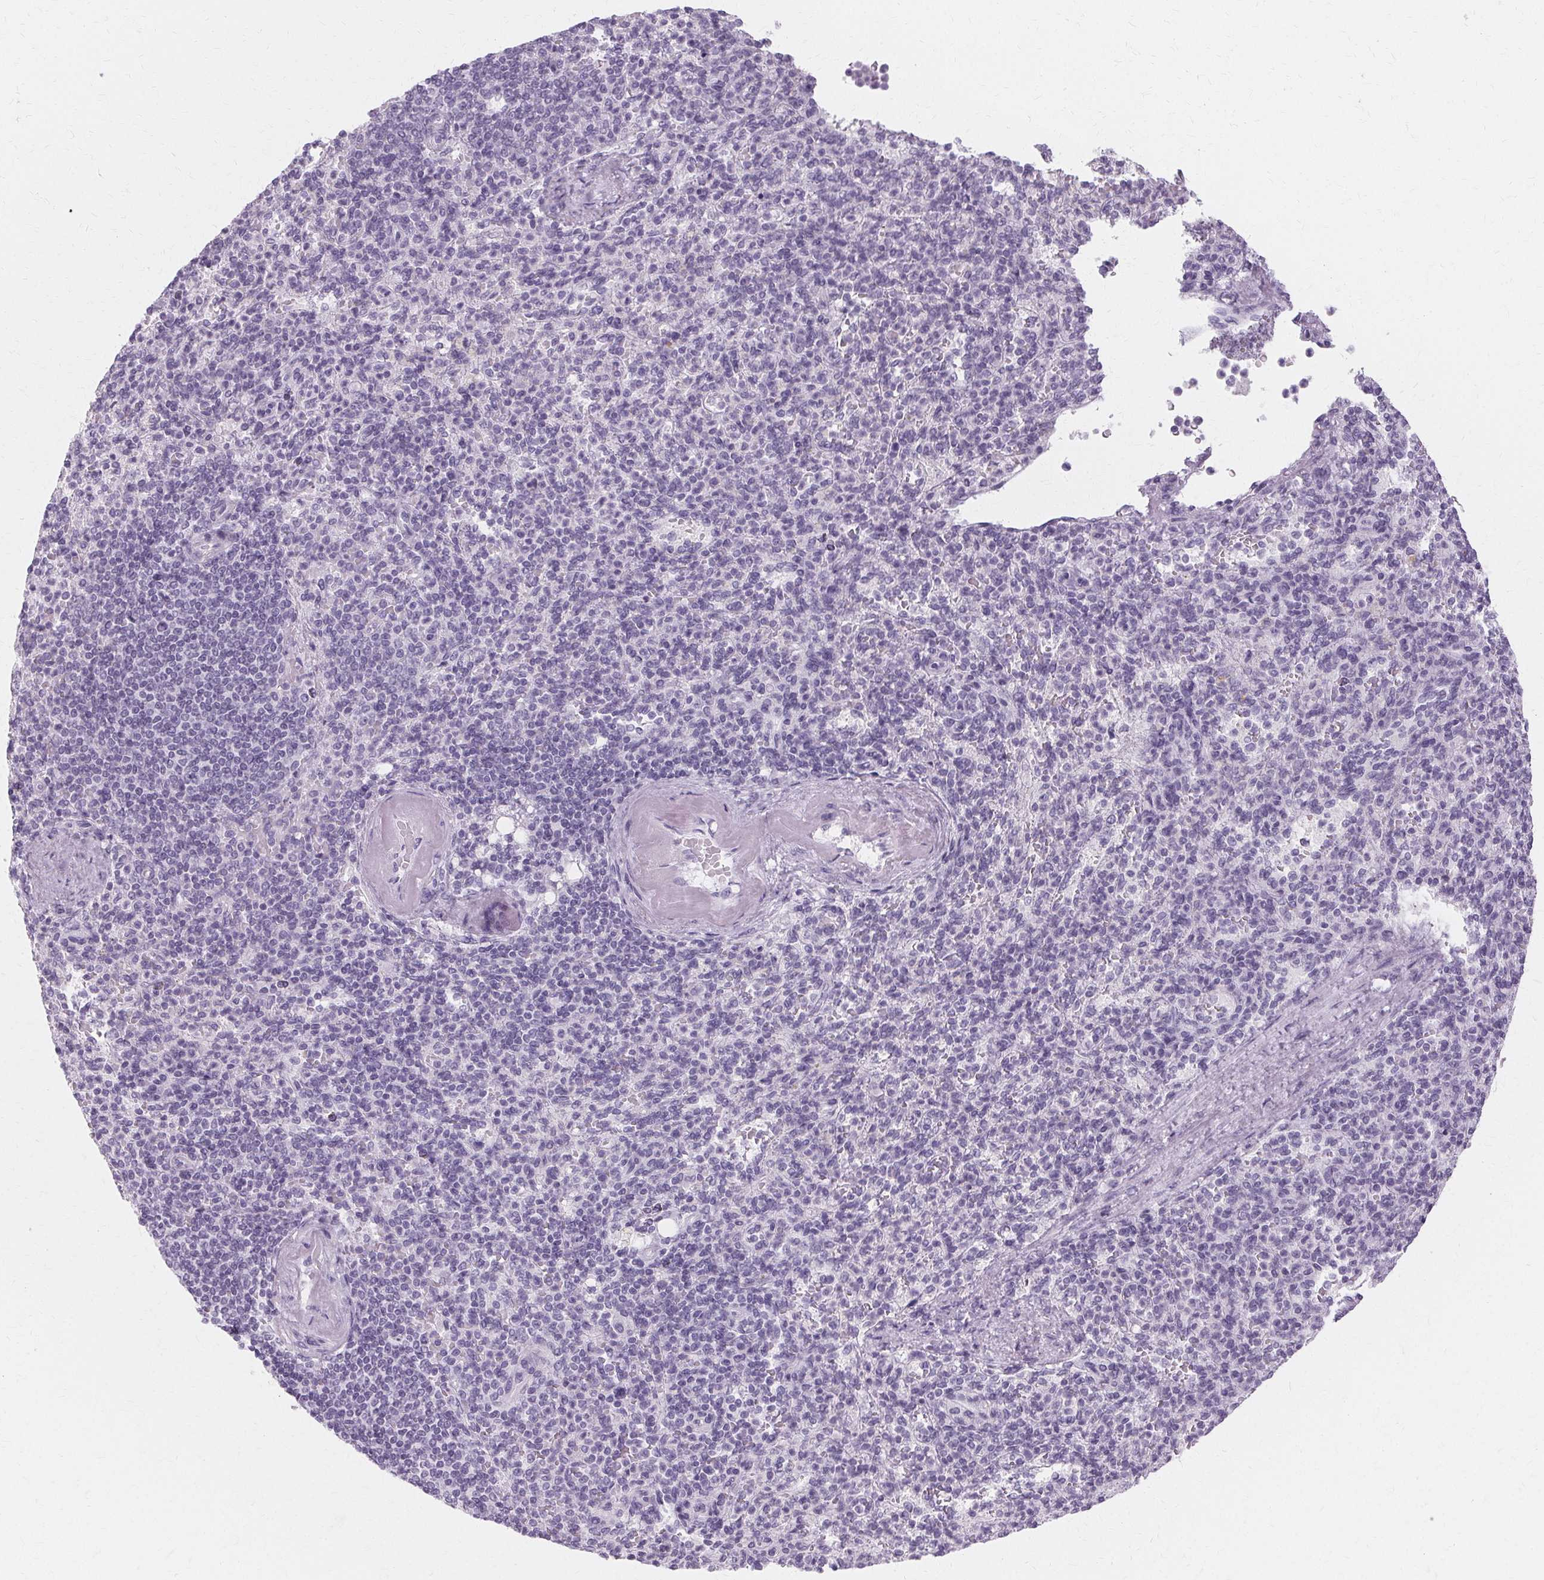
{"staining": {"intensity": "negative", "quantity": "none", "location": "none"}, "tissue": "spleen", "cell_type": "Cells in red pulp", "image_type": "normal", "snomed": [{"axis": "morphology", "description": "Normal tissue, NOS"}, {"axis": "topography", "description": "Spleen"}], "caption": "Immunohistochemistry (IHC) histopathology image of normal human spleen stained for a protein (brown), which exhibits no staining in cells in red pulp. (Stains: DAB immunohistochemistry (IHC) with hematoxylin counter stain, Microscopy: brightfield microscopy at high magnification).", "gene": "KRT6A", "patient": {"sex": "female", "age": 74}}